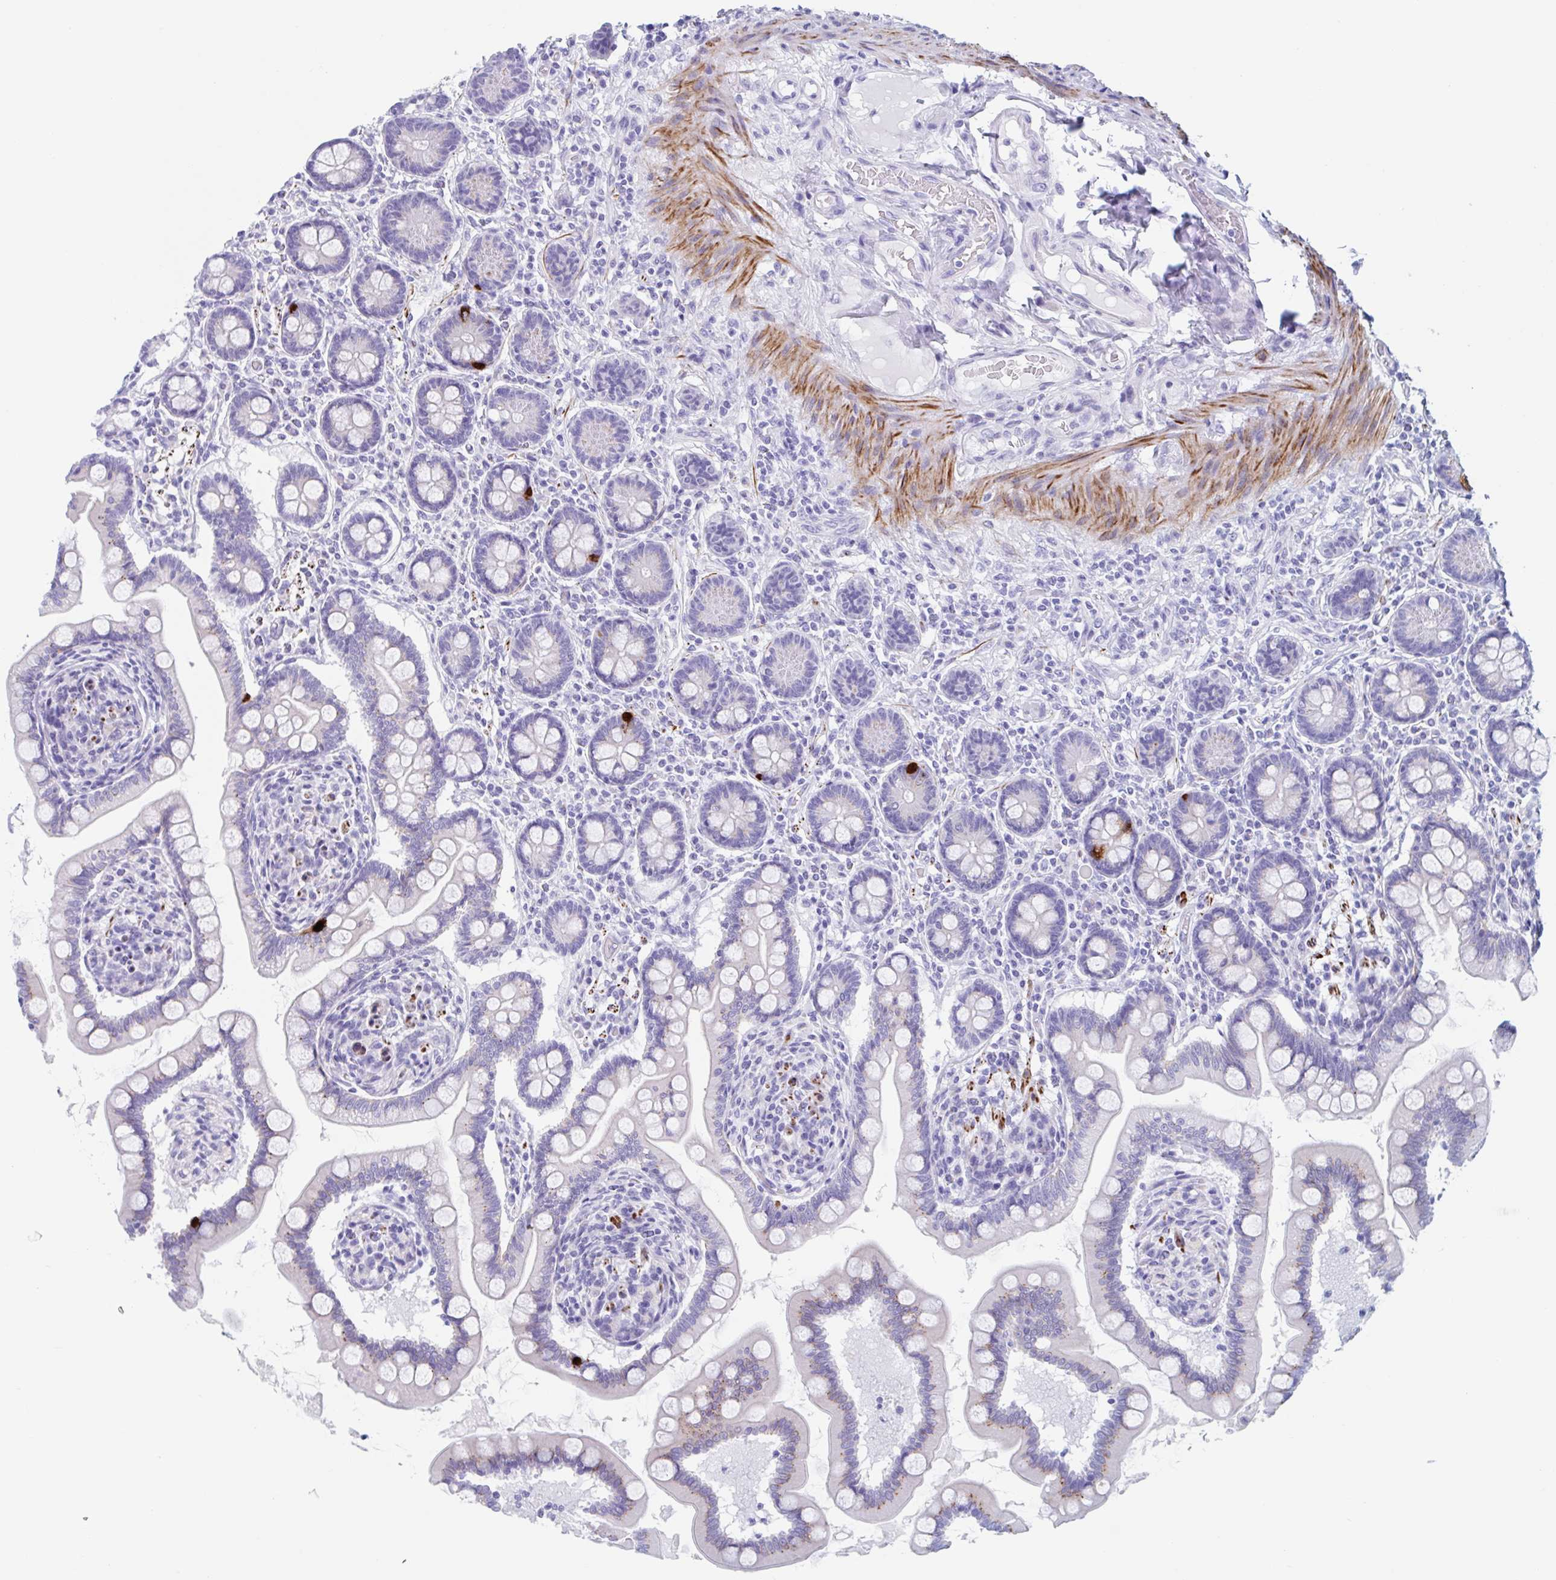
{"staining": {"intensity": "strong", "quantity": "25%-75%", "location": "cytoplasmic/membranous"}, "tissue": "small intestine", "cell_type": "Glandular cells", "image_type": "normal", "snomed": [{"axis": "morphology", "description": "Normal tissue, NOS"}, {"axis": "topography", "description": "Small intestine"}], "caption": "Immunohistochemistry (IHC) of normal small intestine shows high levels of strong cytoplasmic/membranous positivity in approximately 25%-75% of glandular cells. (DAB IHC, brown staining for protein, blue staining for nuclei).", "gene": "CPTP", "patient": {"sex": "female", "age": 64}}